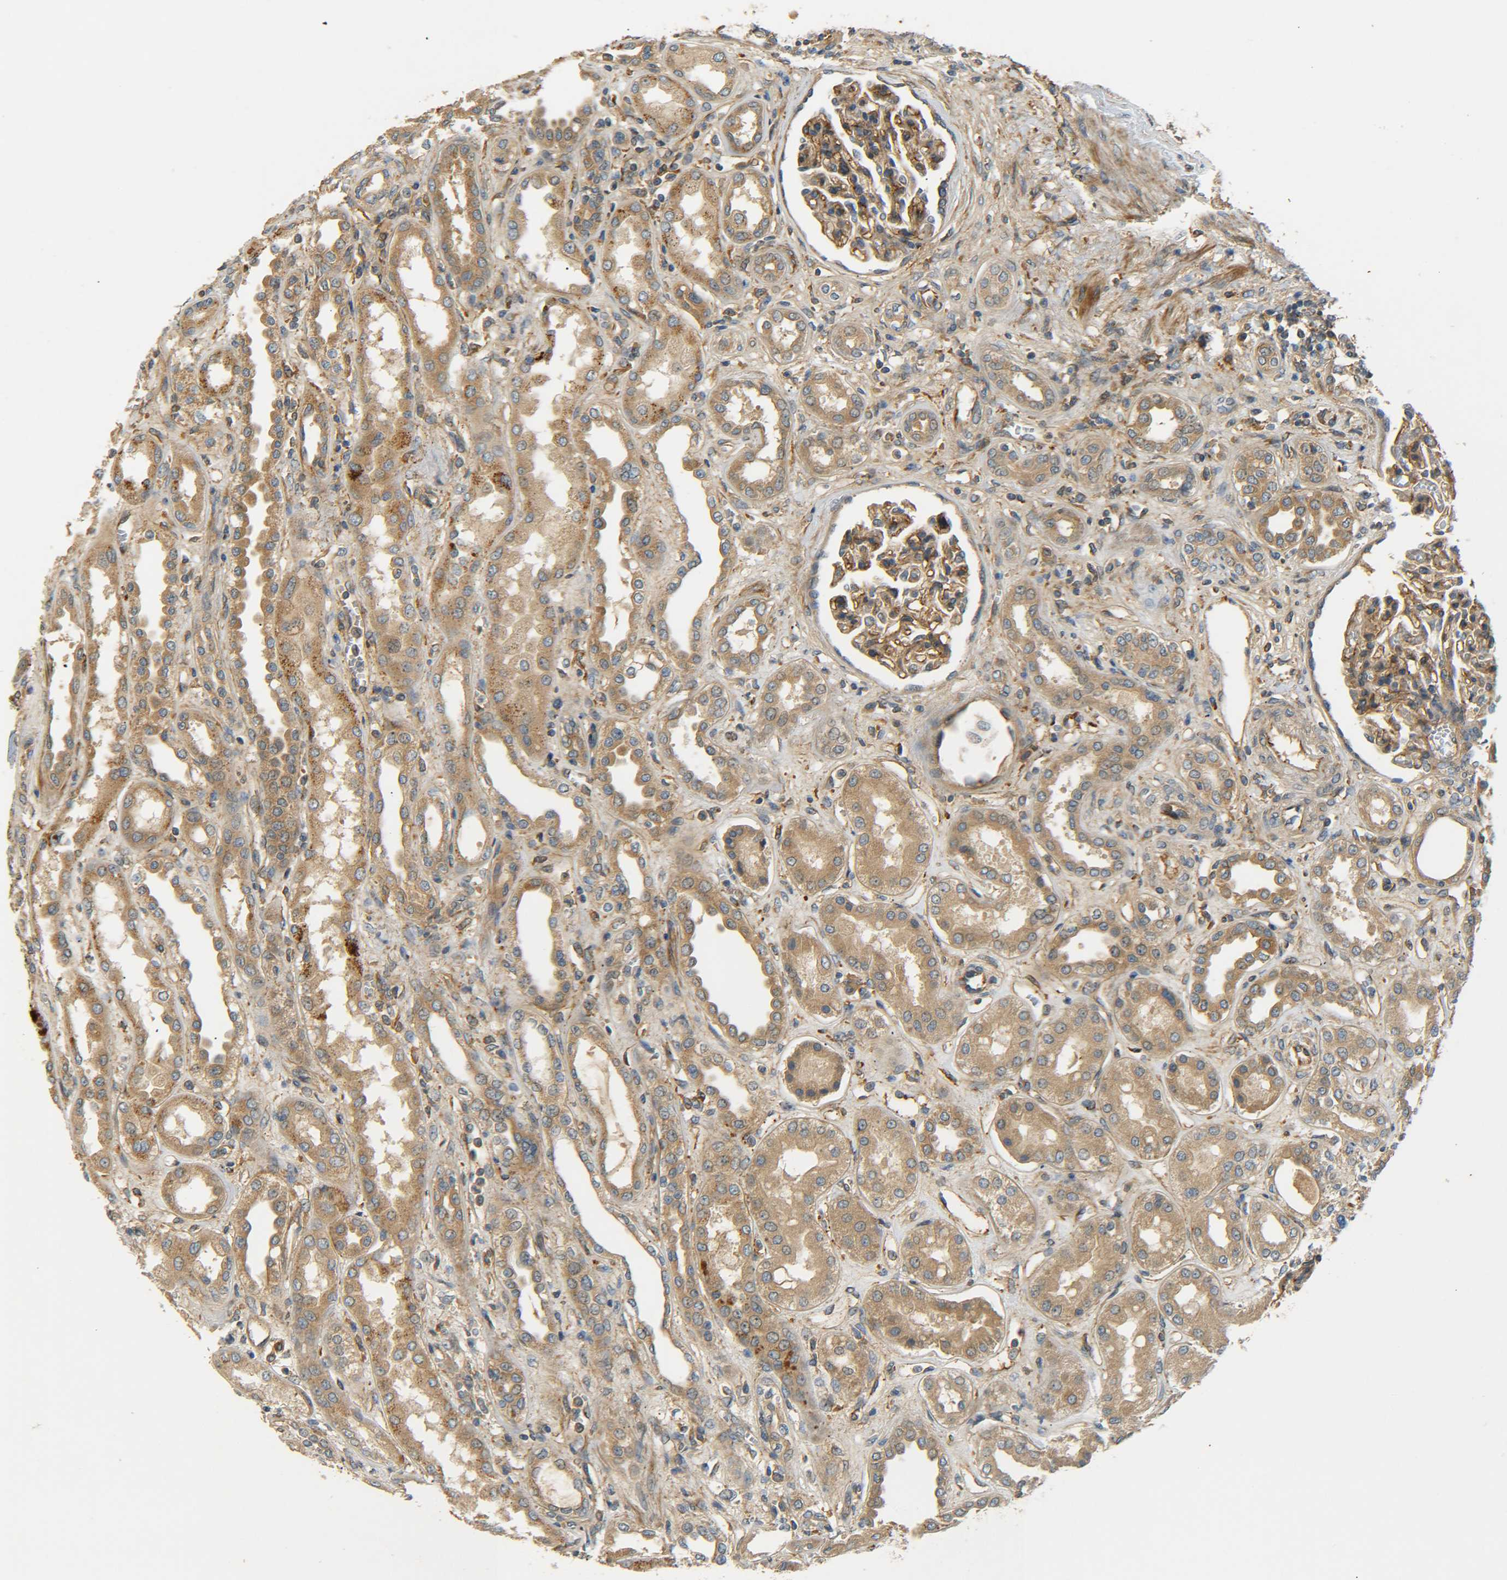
{"staining": {"intensity": "moderate", "quantity": ">75%", "location": "cytoplasmic/membranous"}, "tissue": "kidney", "cell_type": "Cells in glomeruli", "image_type": "normal", "snomed": [{"axis": "morphology", "description": "Normal tissue, NOS"}, {"axis": "topography", "description": "Kidney"}], "caption": "Immunohistochemical staining of unremarkable kidney shows medium levels of moderate cytoplasmic/membranous expression in approximately >75% of cells in glomeruli.", "gene": "LRCH3", "patient": {"sex": "male", "age": 59}}